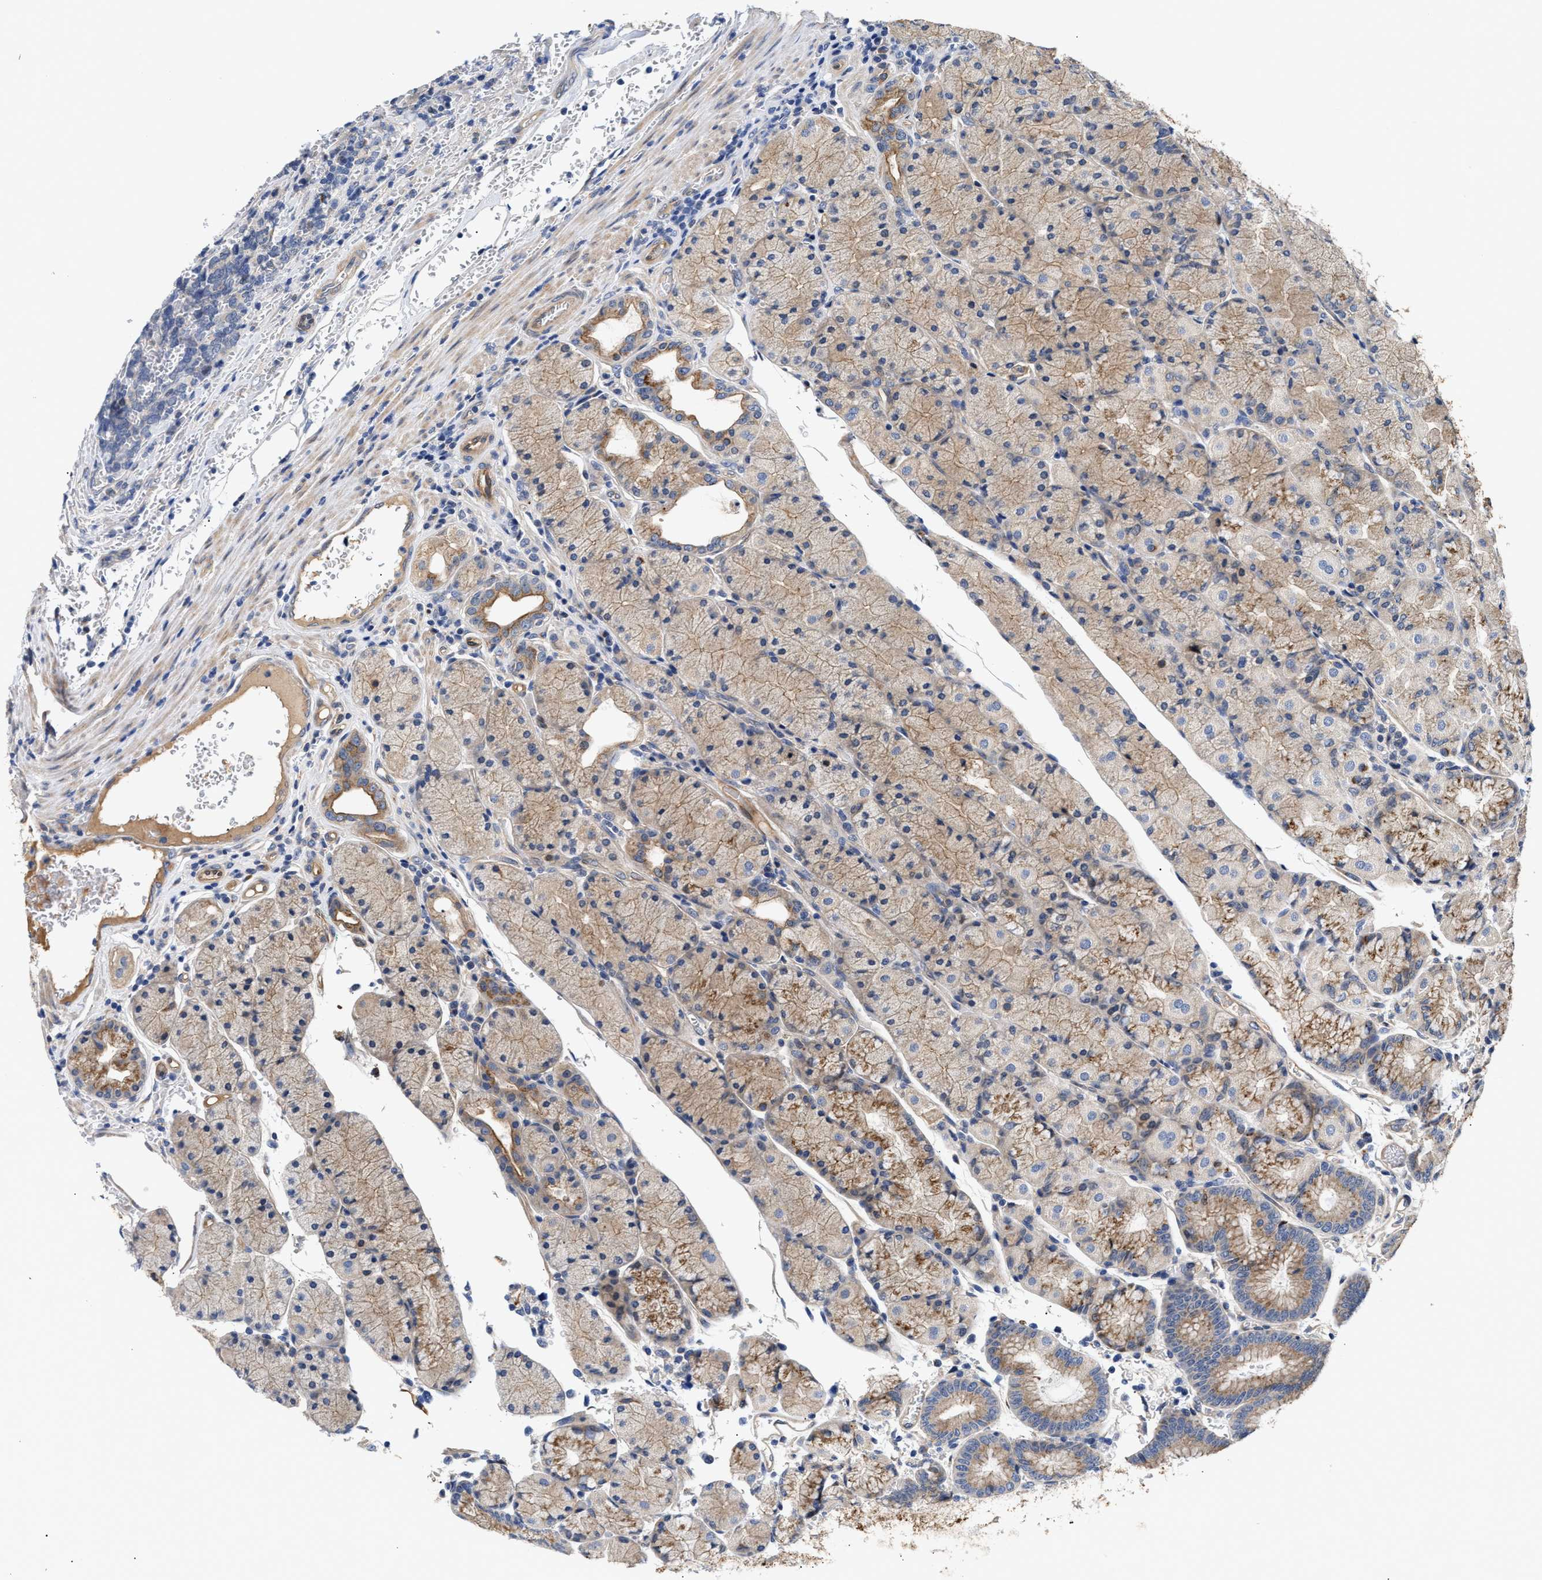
{"staining": {"intensity": "moderate", "quantity": "25%-75%", "location": "cytoplasmic/membranous"}, "tissue": "stomach", "cell_type": "Glandular cells", "image_type": "normal", "snomed": [{"axis": "morphology", "description": "Normal tissue, NOS"}, {"axis": "morphology", "description": "Carcinoid, malignant, NOS"}, {"axis": "topography", "description": "Stomach, upper"}], "caption": "Immunohistochemical staining of unremarkable human stomach demonstrates 25%-75% levels of moderate cytoplasmic/membranous protein staining in approximately 25%-75% of glandular cells.", "gene": "CCDC146", "patient": {"sex": "male", "age": 39}}